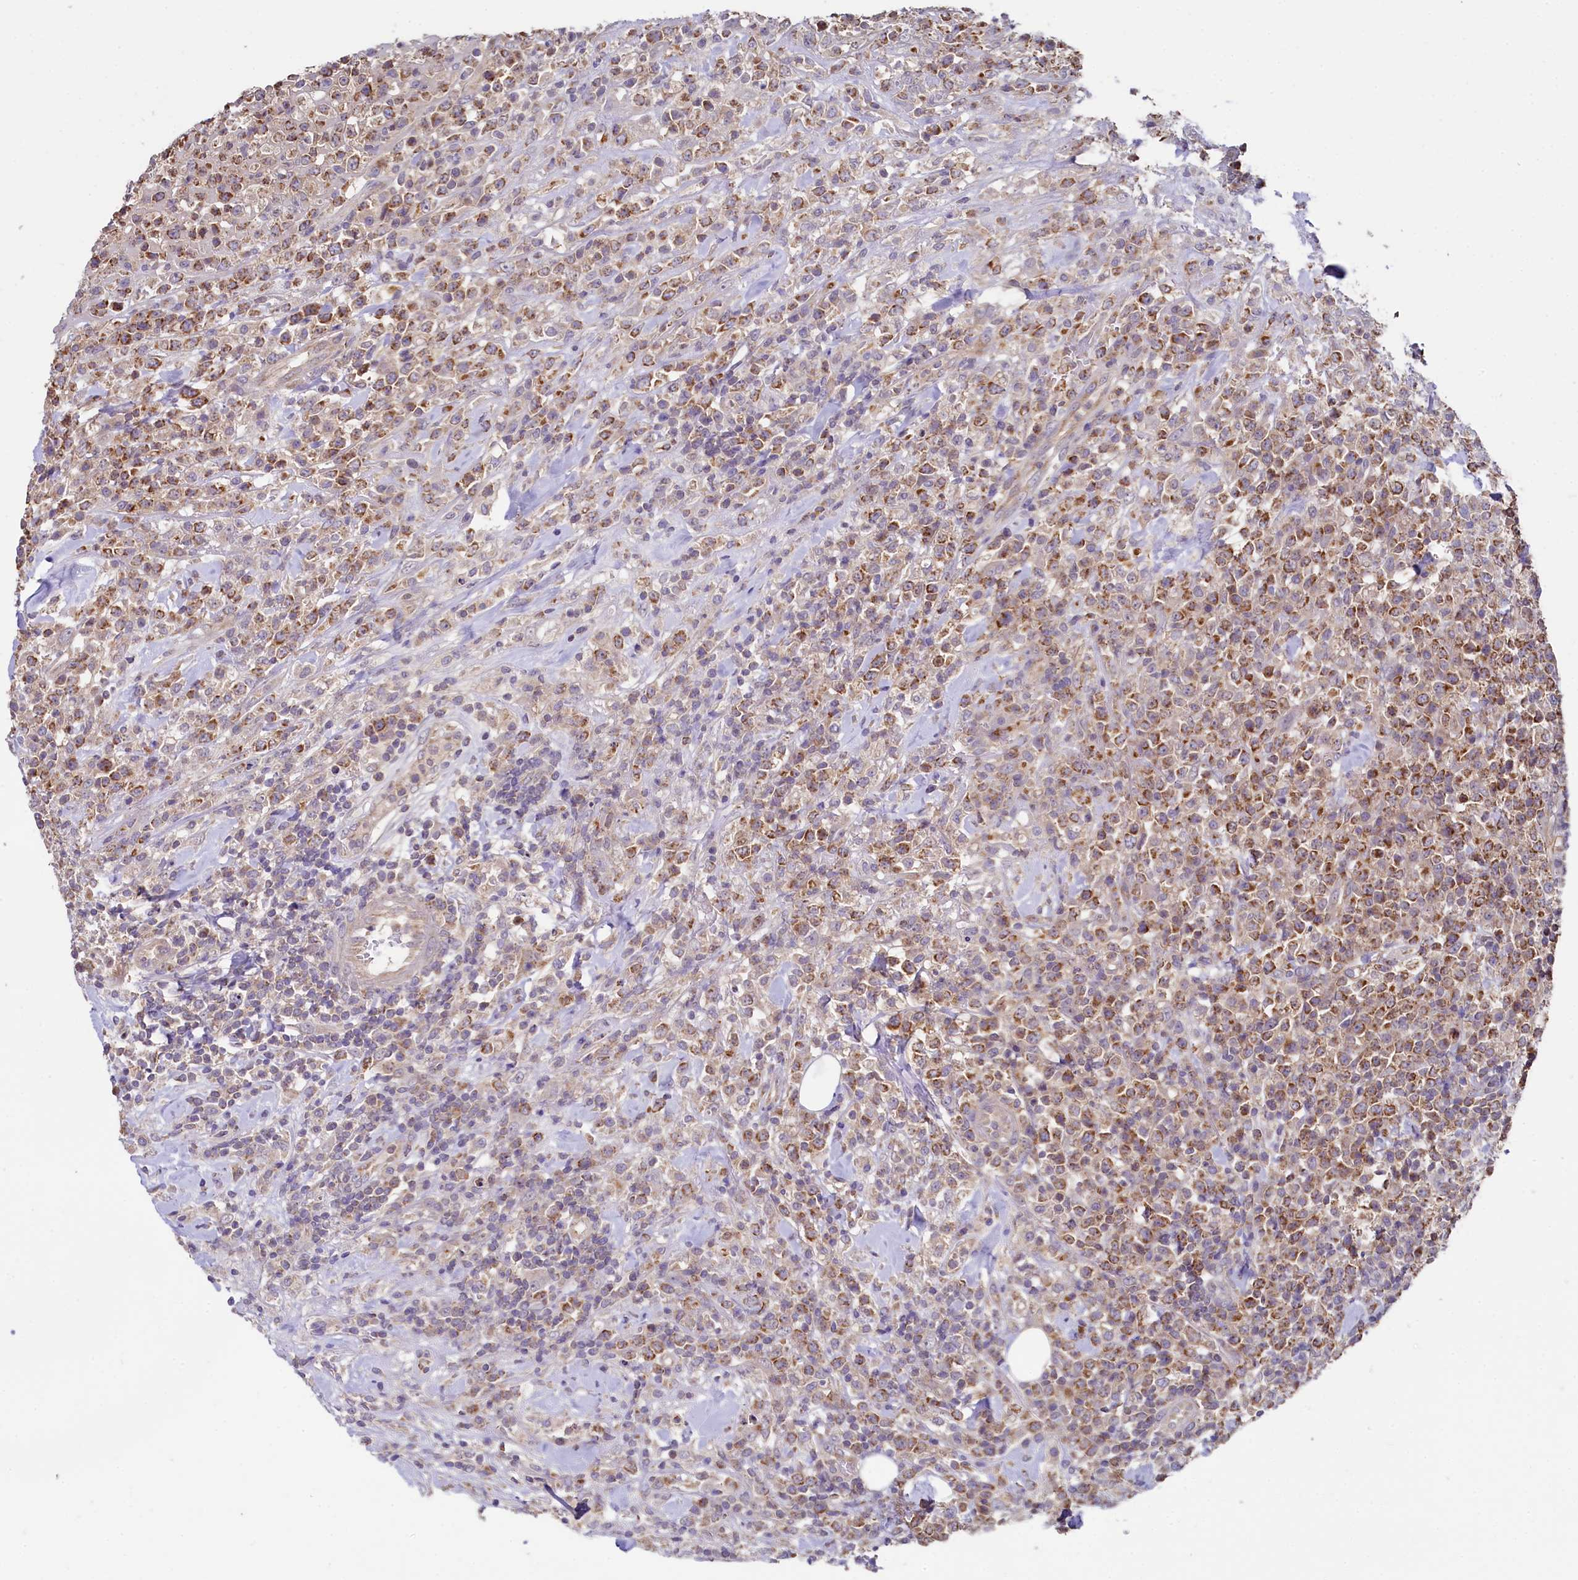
{"staining": {"intensity": "moderate", "quantity": ">75%", "location": "cytoplasmic/membranous"}, "tissue": "lymphoma", "cell_type": "Tumor cells", "image_type": "cancer", "snomed": [{"axis": "morphology", "description": "Malignant lymphoma, non-Hodgkin's type, High grade"}, {"axis": "topography", "description": "Colon"}], "caption": "Human malignant lymphoma, non-Hodgkin's type (high-grade) stained with a protein marker demonstrates moderate staining in tumor cells.", "gene": "MRPL57", "patient": {"sex": "female", "age": 53}}